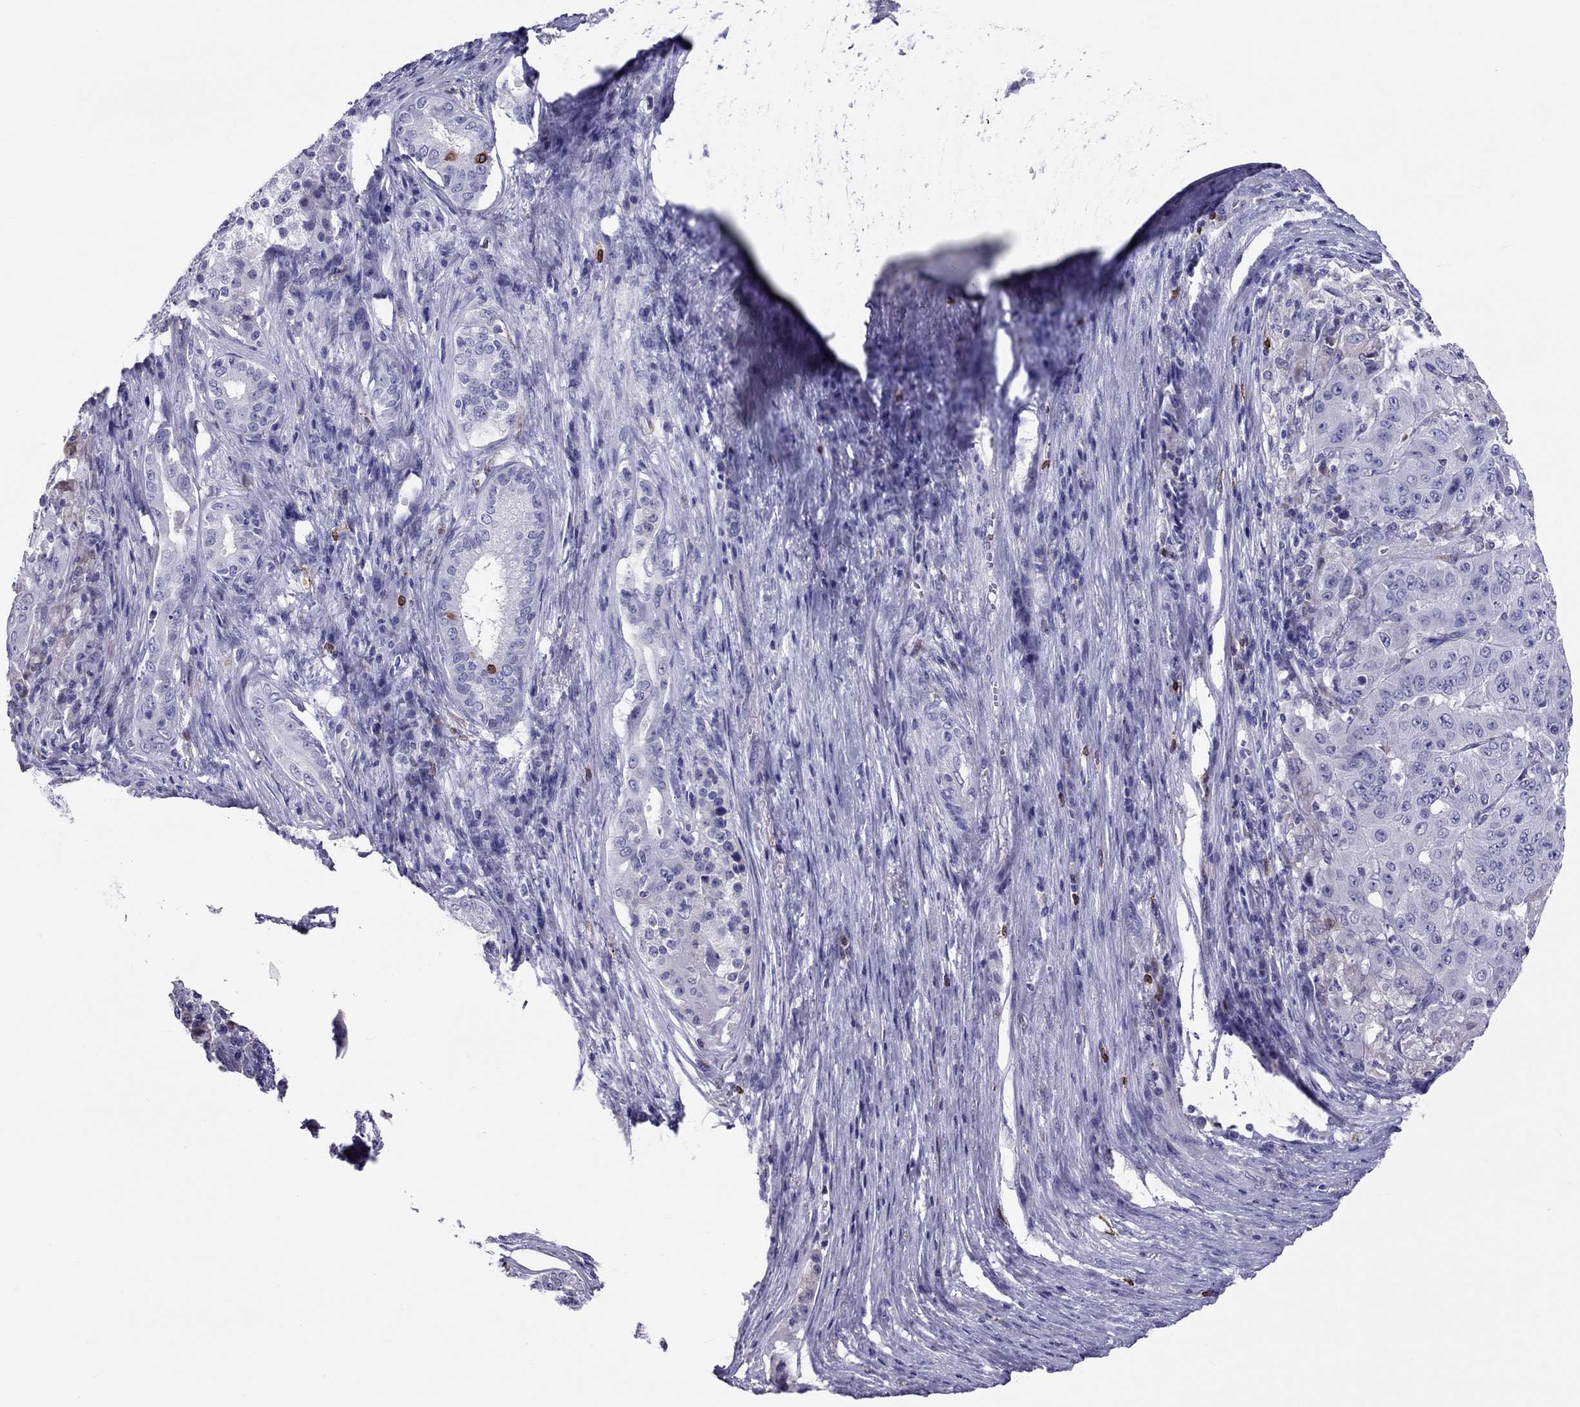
{"staining": {"intensity": "negative", "quantity": "none", "location": "none"}, "tissue": "pancreatic cancer", "cell_type": "Tumor cells", "image_type": "cancer", "snomed": [{"axis": "morphology", "description": "Adenocarcinoma, NOS"}, {"axis": "topography", "description": "Pancreas"}], "caption": "Micrograph shows no protein expression in tumor cells of pancreatic adenocarcinoma tissue.", "gene": "ADORA2A", "patient": {"sex": "male", "age": 63}}